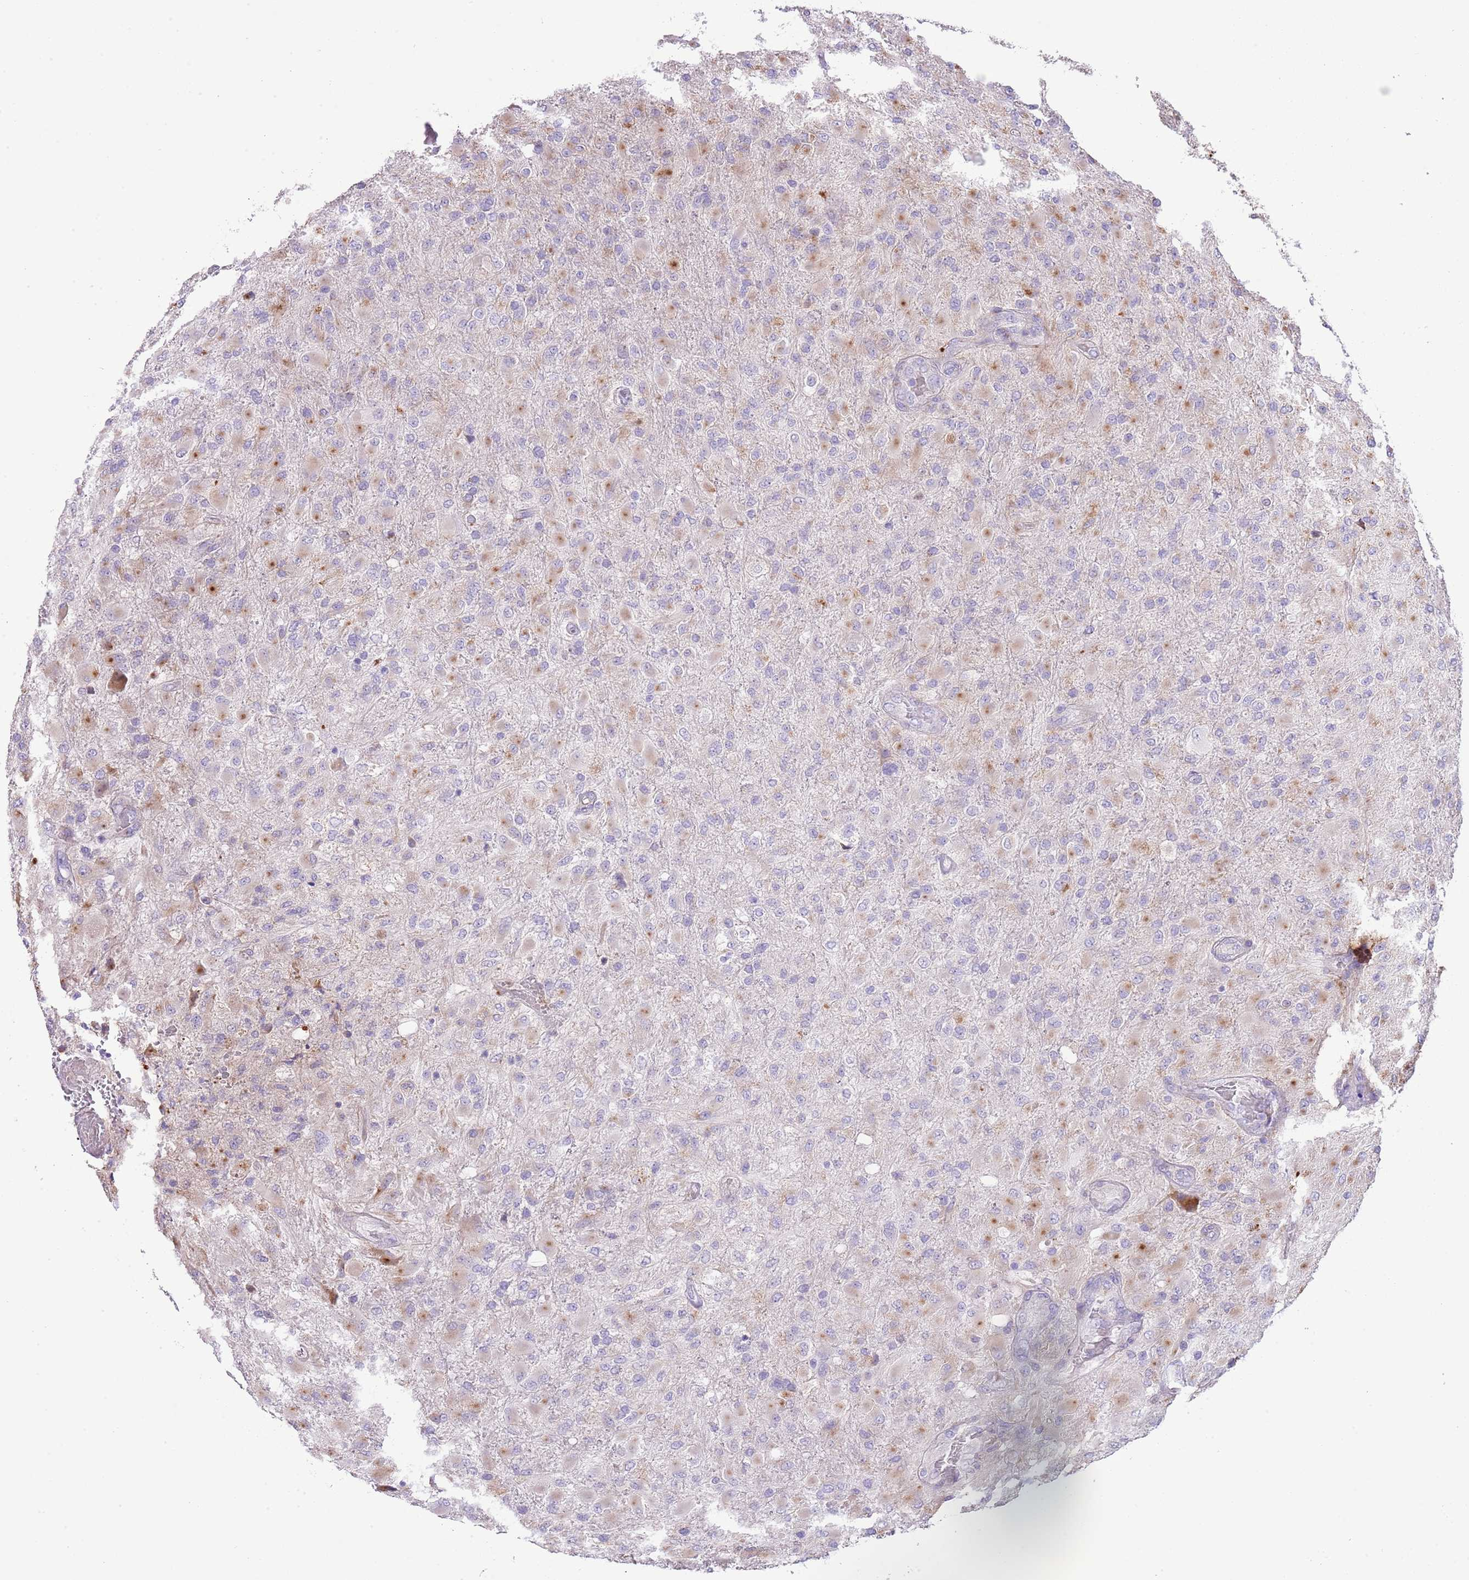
{"staining": {"intensity": "moderate", "quantity": "<25%", "location": "cytoplasmic/membranous"}, "tissue": "glioma", "cell_type": "Tumor cells", "image_type": "cancer", "snomed": [{"axis": "morphology", "description": "Glioma, malignant, Low grade"}, {"axis": "topography", "description": "Brain"}], "caption": "Immunohistochemical staining of human glioma displays moderate cytoplasmic/membranous protein staining in approximately <25% of tumor cells. Using DAB (brown) and hematoxylin (blue) stains, captured at high magnification using brightfield microscopy.", "gene": "ABHD17C", "patient": {"sex": "male", "age": 65}}